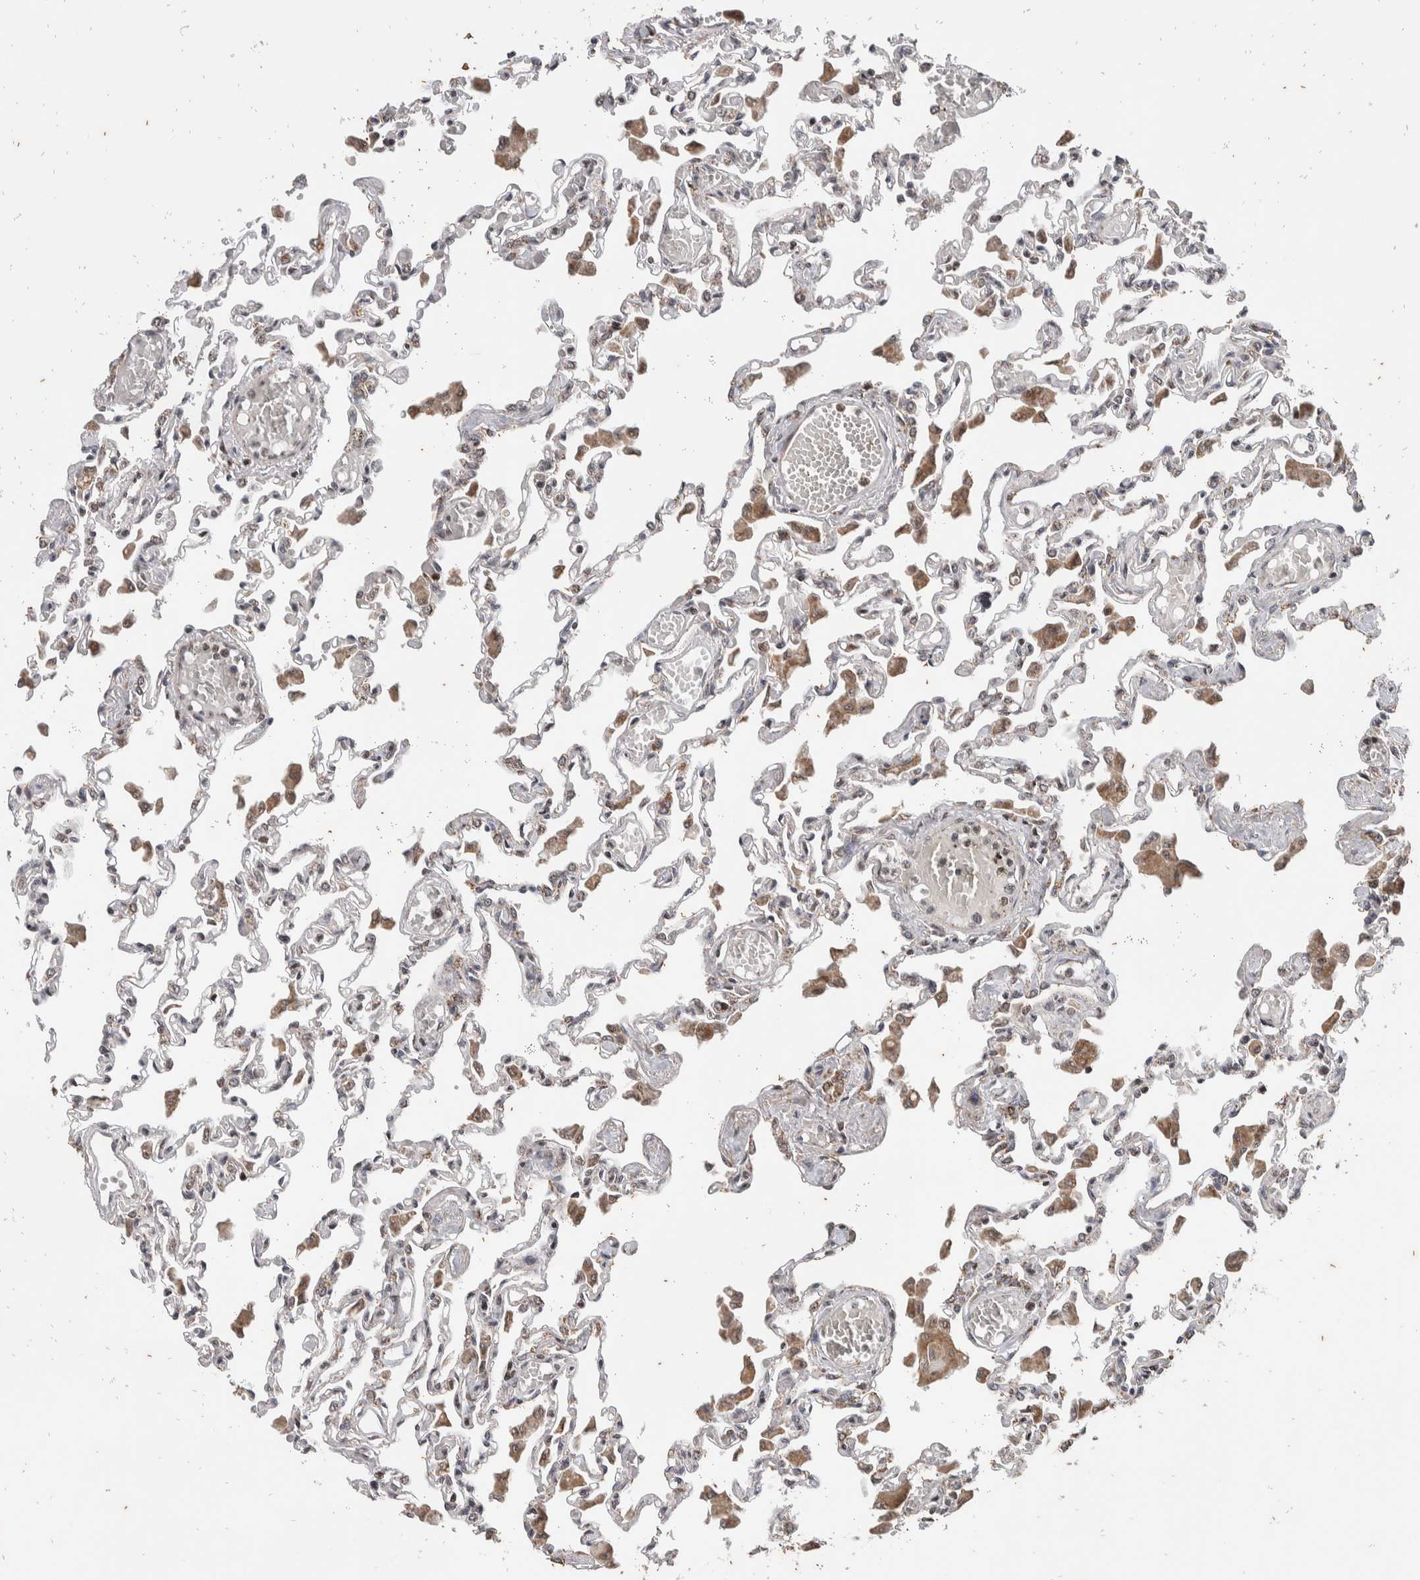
{"staining": {"intensity": "weak", "quantity": "<25%", "location": "cytoplasmic/membranous"}, "tissue": "lung", "cell_type": "Alveolar cells", "image_type": "normal", "snomed": [{"axis": "morphology", "description": "Normal tissue, NOS"}, {"axis": "topography", "description": "Bronchus"}, {"axis": "topography", "description": "Lung"}], "caption": "Immunohistochemical staining of normal human lung displays no significant staining in alveolar cells.", "gene": "ATXN7L1", "patient": {"sex": "female", "age": 49}}